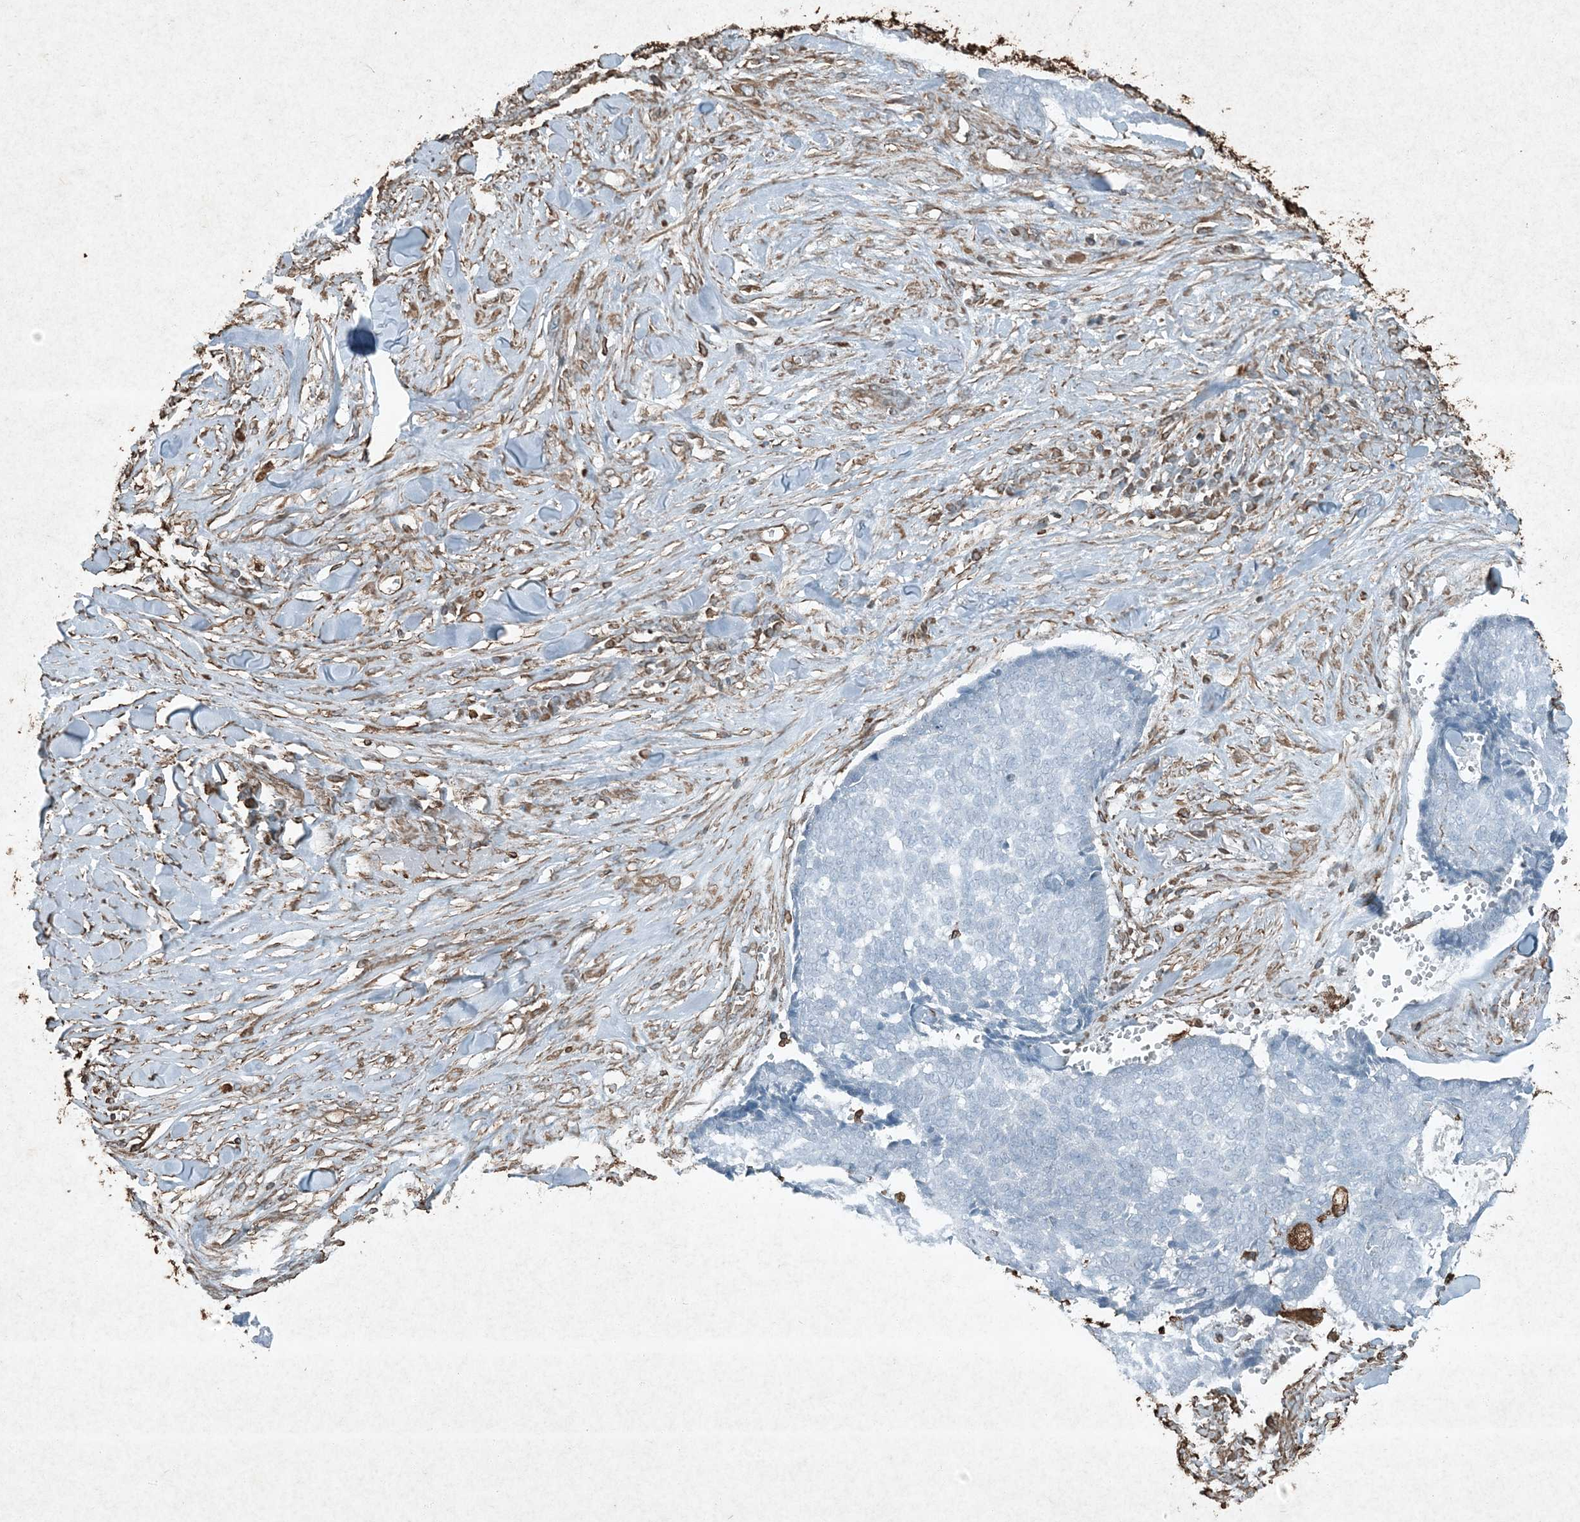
{"staining": {"intensity": "negative", "quantity": "none", "location": "none"}, "tissue": "skin cancer", "cell_type": "Tumor cells", "image_type": "cancer", "snomed": [{"axis": "morphology", "description": "Basal cell carcinoma"}, {"axis": "topography", "description": "Skin"}], "caption": "A photomicrograph of skin cancer stained for a protein displays no brown staining in tumor cells.", "gene": "RYK", "patient": {"sex": "male", "age": 84}}